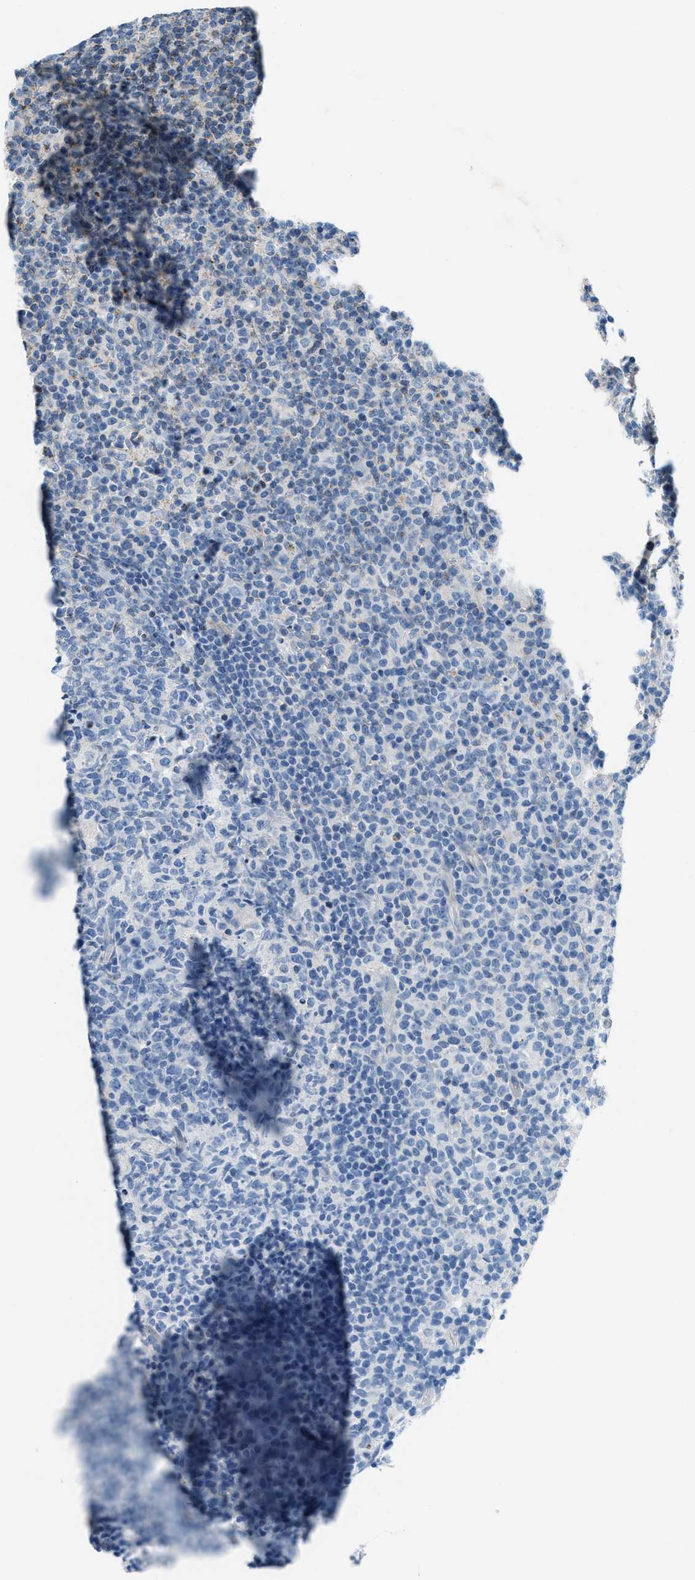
{"staining": {"intensity": "moderate", "quantity": "<25%", "location": "cytoplasmic/membranous"}, "tissue": "lymph node", "cell_type": "Germinal center cells", "image_type": "normal", "snomed": [{"axis": "morphology", "description": "Normal tissue, NOS"}, {"axis": "morphology", "description": "Inflammation, NOS"}, {"axis": "topography", "description": "Lymph node"}], "caption": "Protein expression analysis of unremarkable lymph node exhibits moderate cytoplasmic/membranous positivity in approximately <25% of germinal center cells. Using DAB (brown) and hematoxylin (blue) stains, captured at high magnification using brightfield microscopy.", "gene": "MFSD13A", "patient": {"sex": "male", "age": 55}}